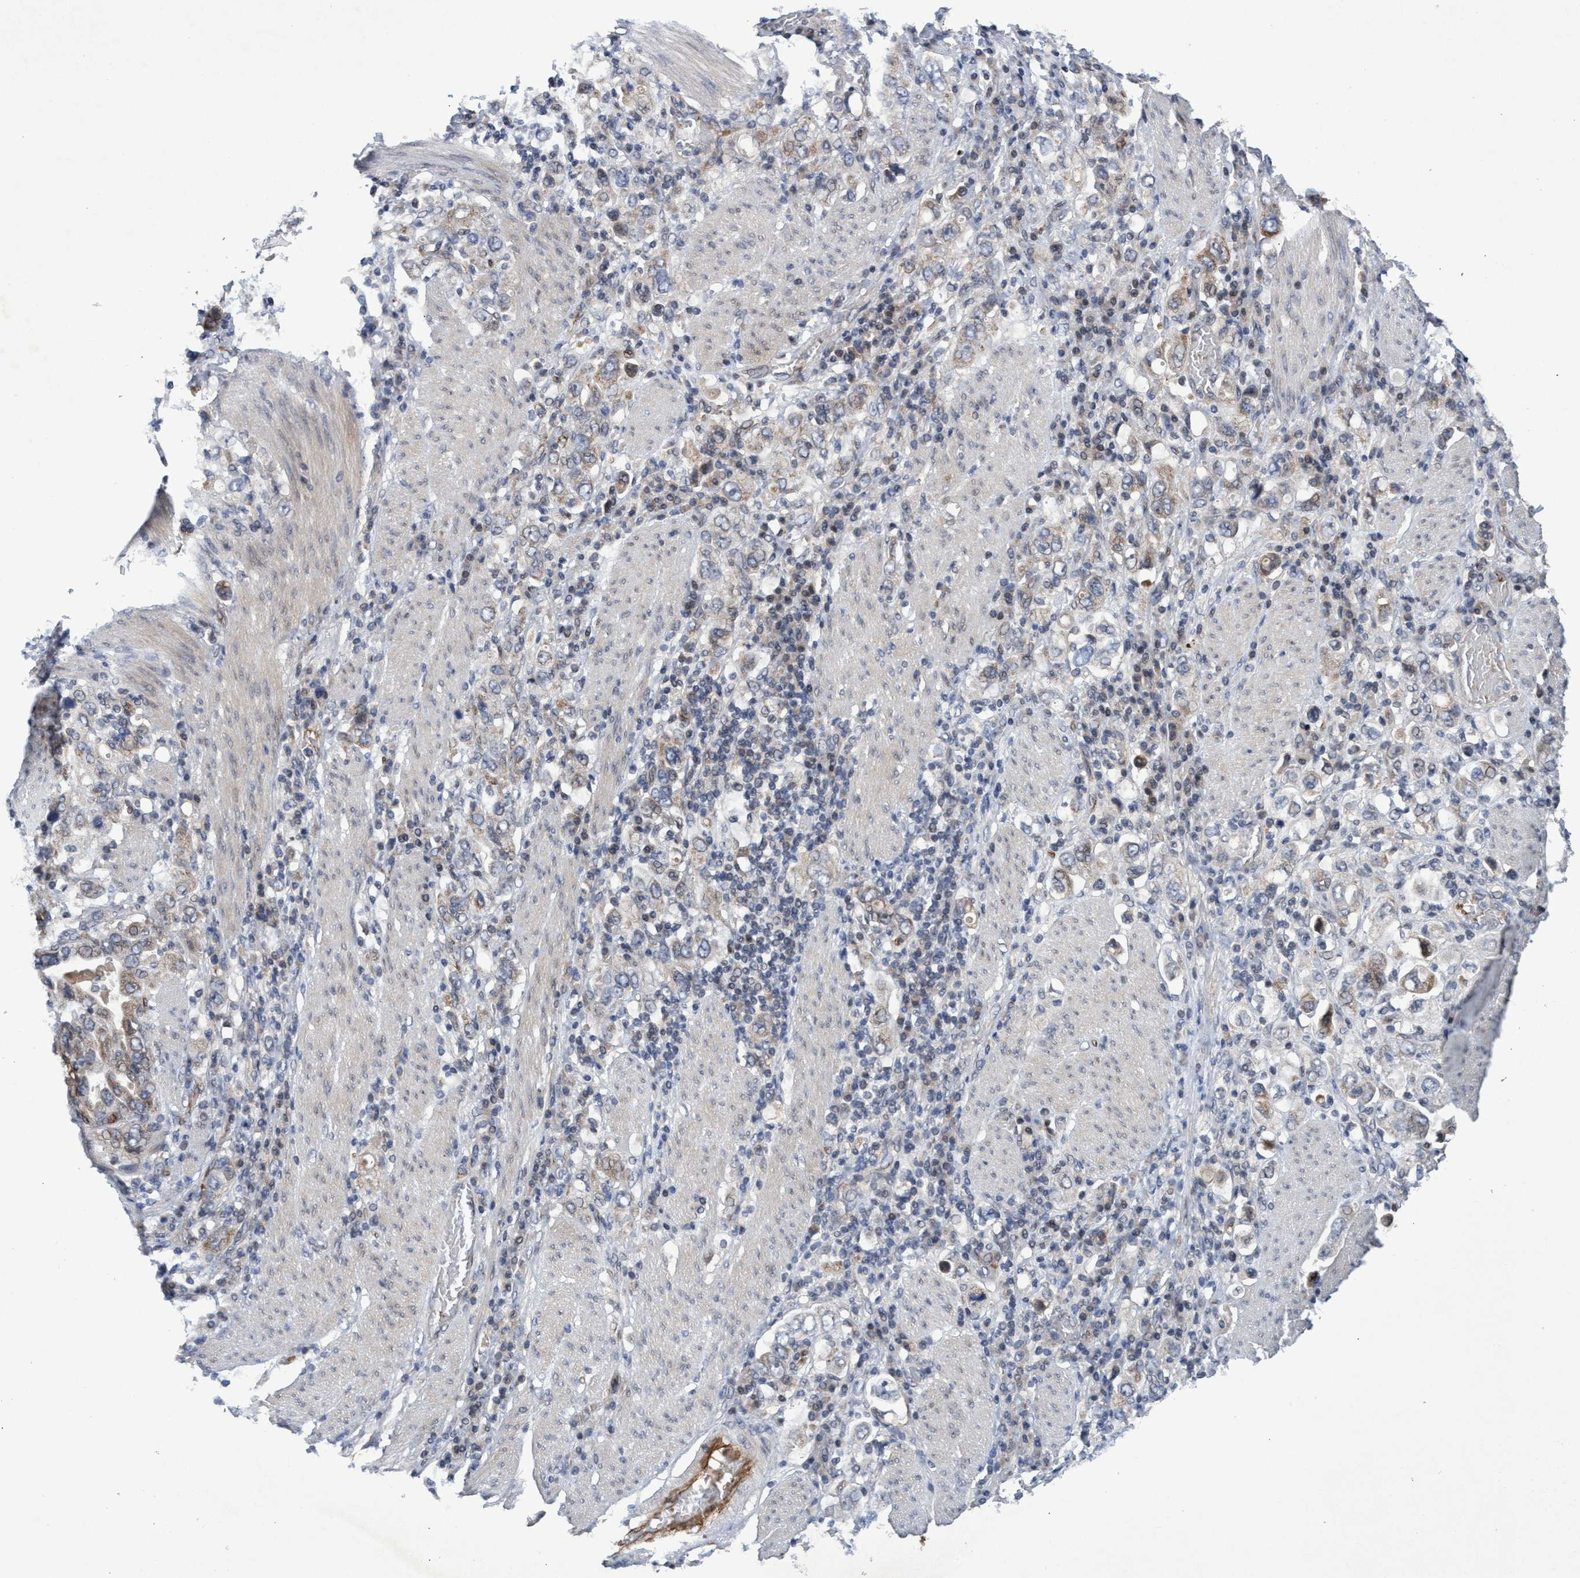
{"staining": {"intensity": "negative", "quantity": "none", "location": "none"}, "tissue": "stomach cancer", "cell_type": "Tumor cells", "image_type": "cancer", "snomed": [{"axis": "morphology", "description": "Adenocarcinoma, NOS"}, {"axis": "topography", "description": "Stomach, upper"}], "caption": "IHC micrograph of stomach cancer (adenocarcinoma) stained for a protein (brown), which shows no staining in tumor cells. Brightfield microscopy of immunohistochemistry (IHC) stained with DAB (3,3'-diaminobenzidine) (brown) and hematoxylin (blue), captured at high magnification.", "gene": "ZNF750", "patient": {"sex": "male", "age": 62}}